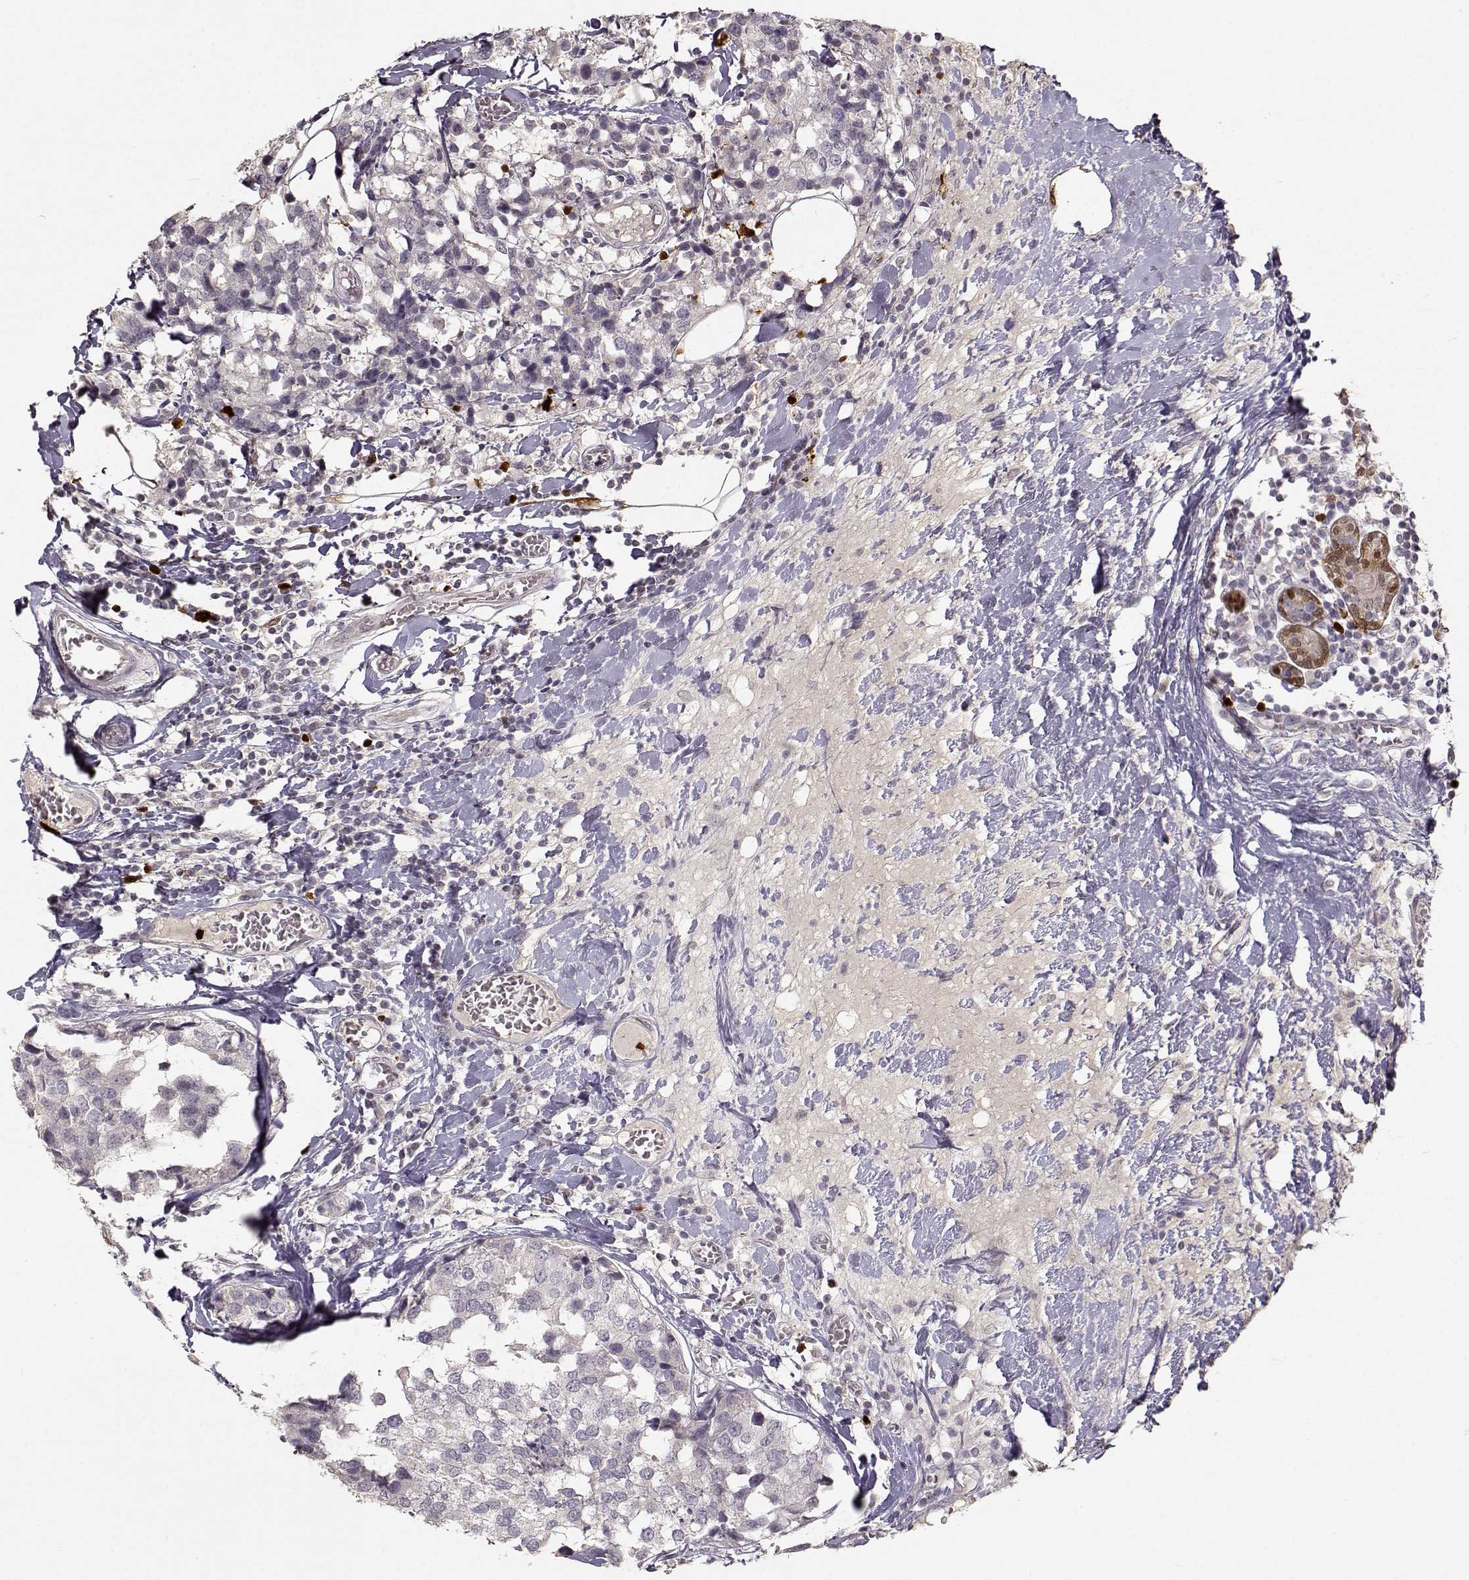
{"staining": {"intensity": "negative", "quantity": "none", "location": "none"}, "tissue": "breast cancer", "cell_type": "Tumor cells", "image_type": "cancer", "snomed": [{"axis": "morphology", "description": "Lobular carcinoma"}, {"axis": "topography", "description": "Breast"}], "caption": "Lobular carcinoma (breast) was stained to show a protein in brown. There is no significant positivity in tumor cells. (DAB IHC, high magnification).", "gene": "S100B", "patient": {"sex": "female", "age": 59}}